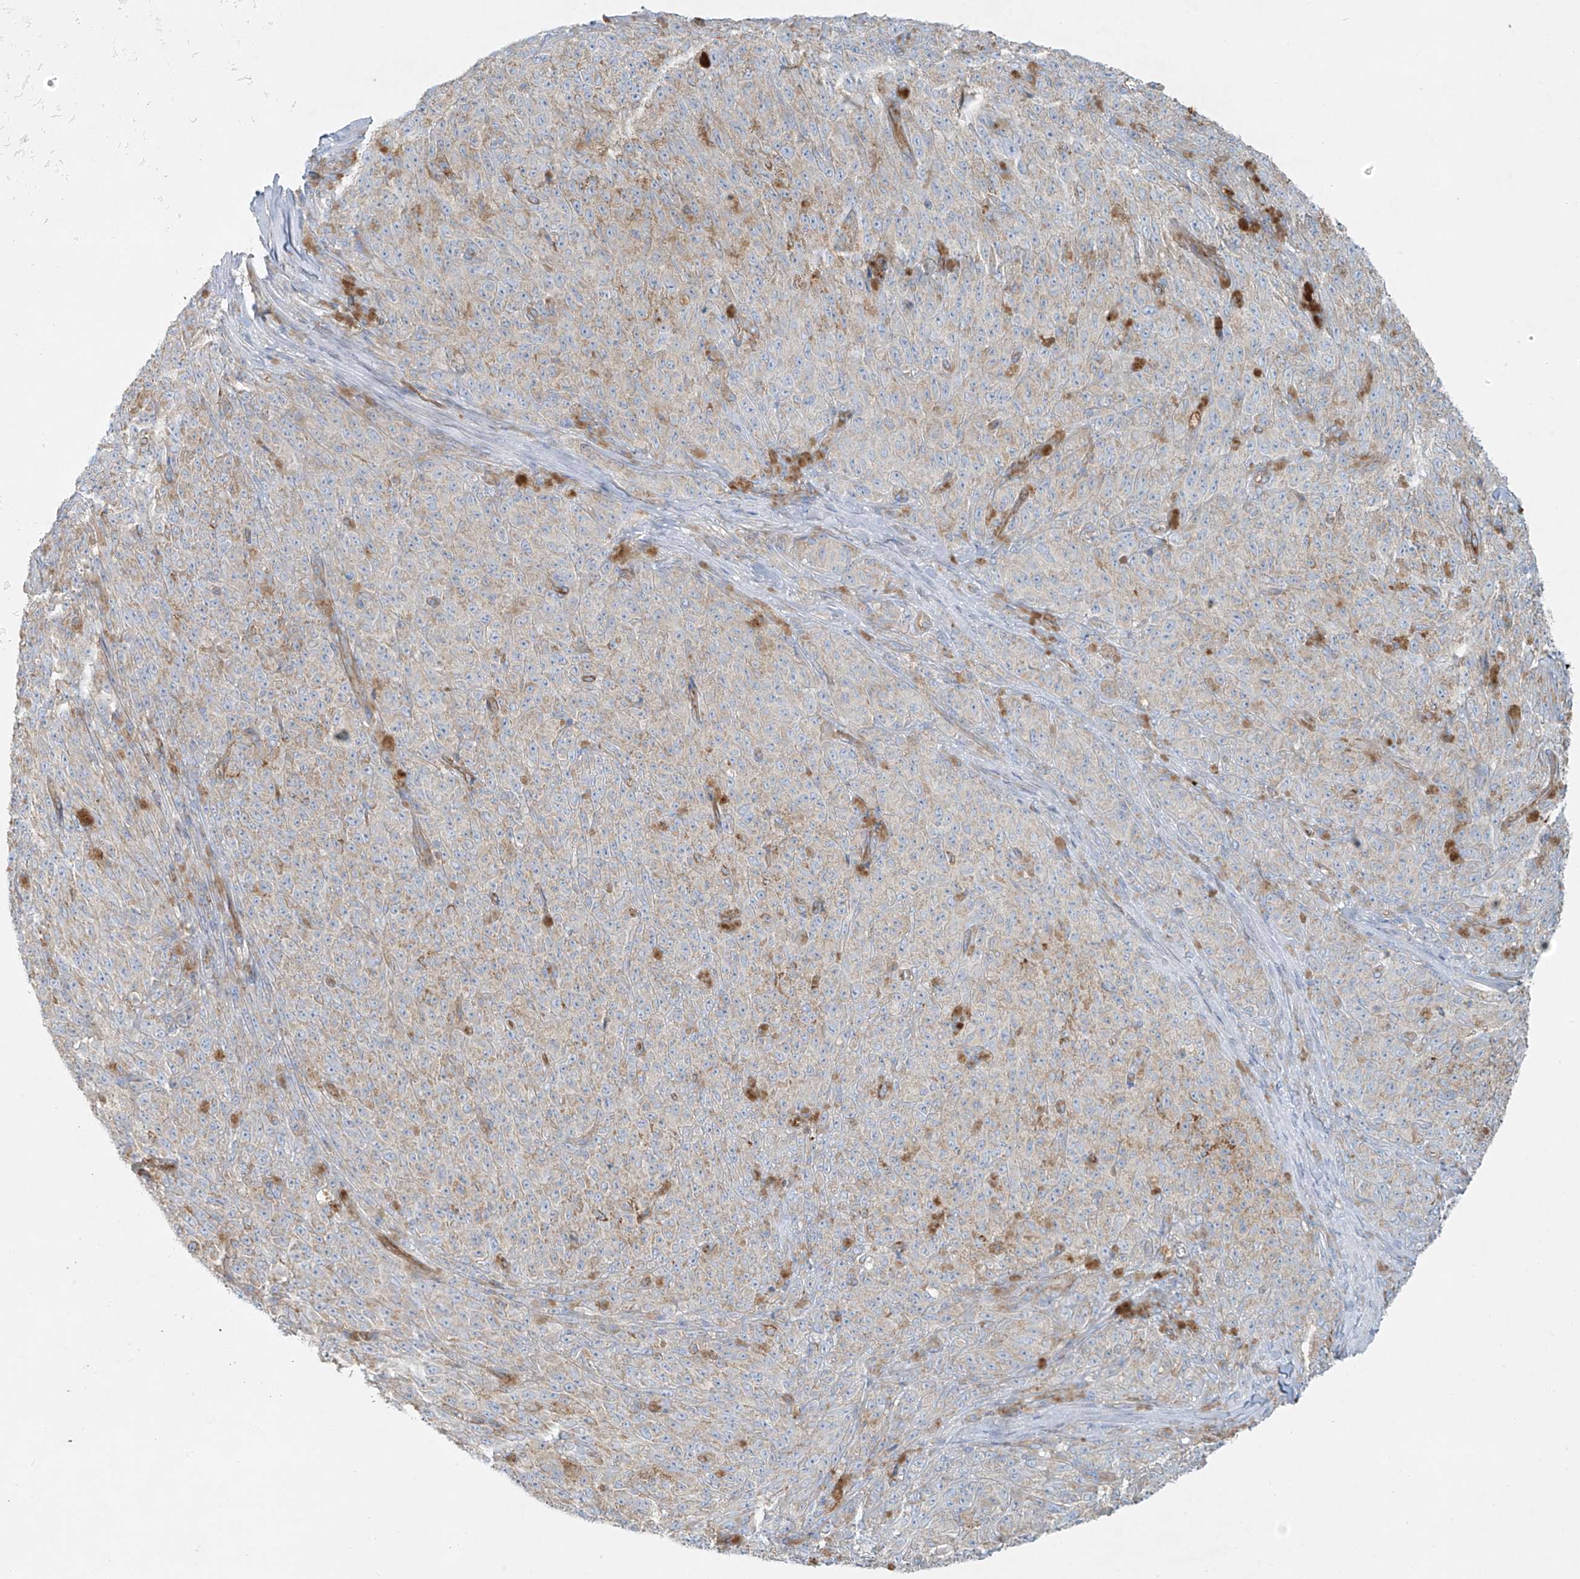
{"staining": {"intensity": "negative", "quantity": "none", "location": "none"}, "tissue": "melanoma", "cell_type": "Tumor cells", "image_type": "cancer", "snomed": [{"axis": "morphology", "description": "Malignant melanoma, NOS"}, {"axis": "topography", "description": "Skin"}], "caption": "Tumor cells are negative for brown protein staining in melanoma.", "gene": "VAMP5", "patient": {"sex": "female", "age": 82}}